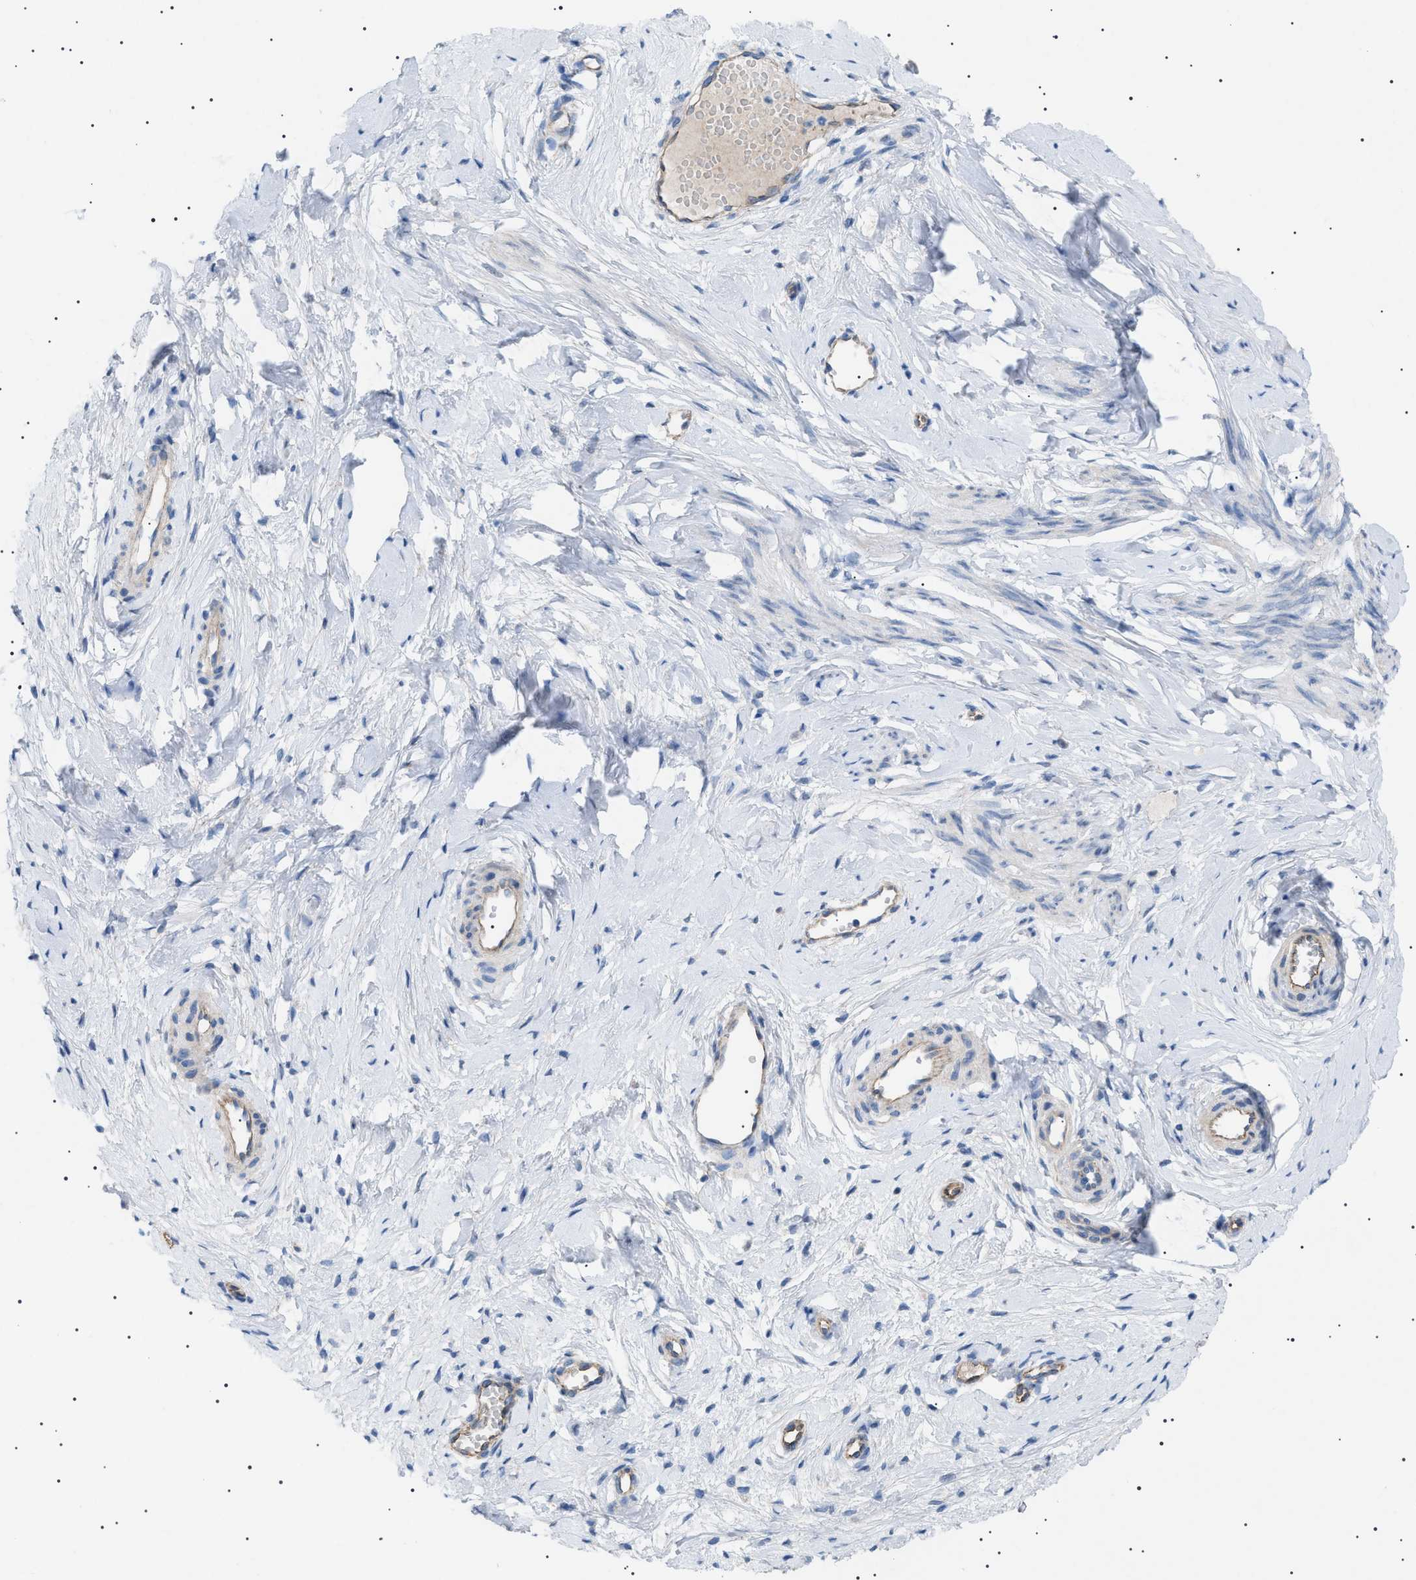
{"staining": {"intensity": "negative", "quantity": "none", "location": "none"}, "tissue": "cervix", "cell_type": "Squamous epithelial cells", "image_type": "normal", "snomed": [{"axis": "morphology", "description": "Normal tissue, NOS"}, {"axis": "topography", "description": "Cervix"}], "caption": "Immunohistochemistry histopathology image of unremarkable human cervix stained for a protein (brown), which exhibits no expression in squamous epithelial cells. (Brightfield microscopy of DAB immunohistochemistry (IHC) at high magnification).", "gene": "ADAMTS1", "patient": {"sex": "female", "age": 65}}